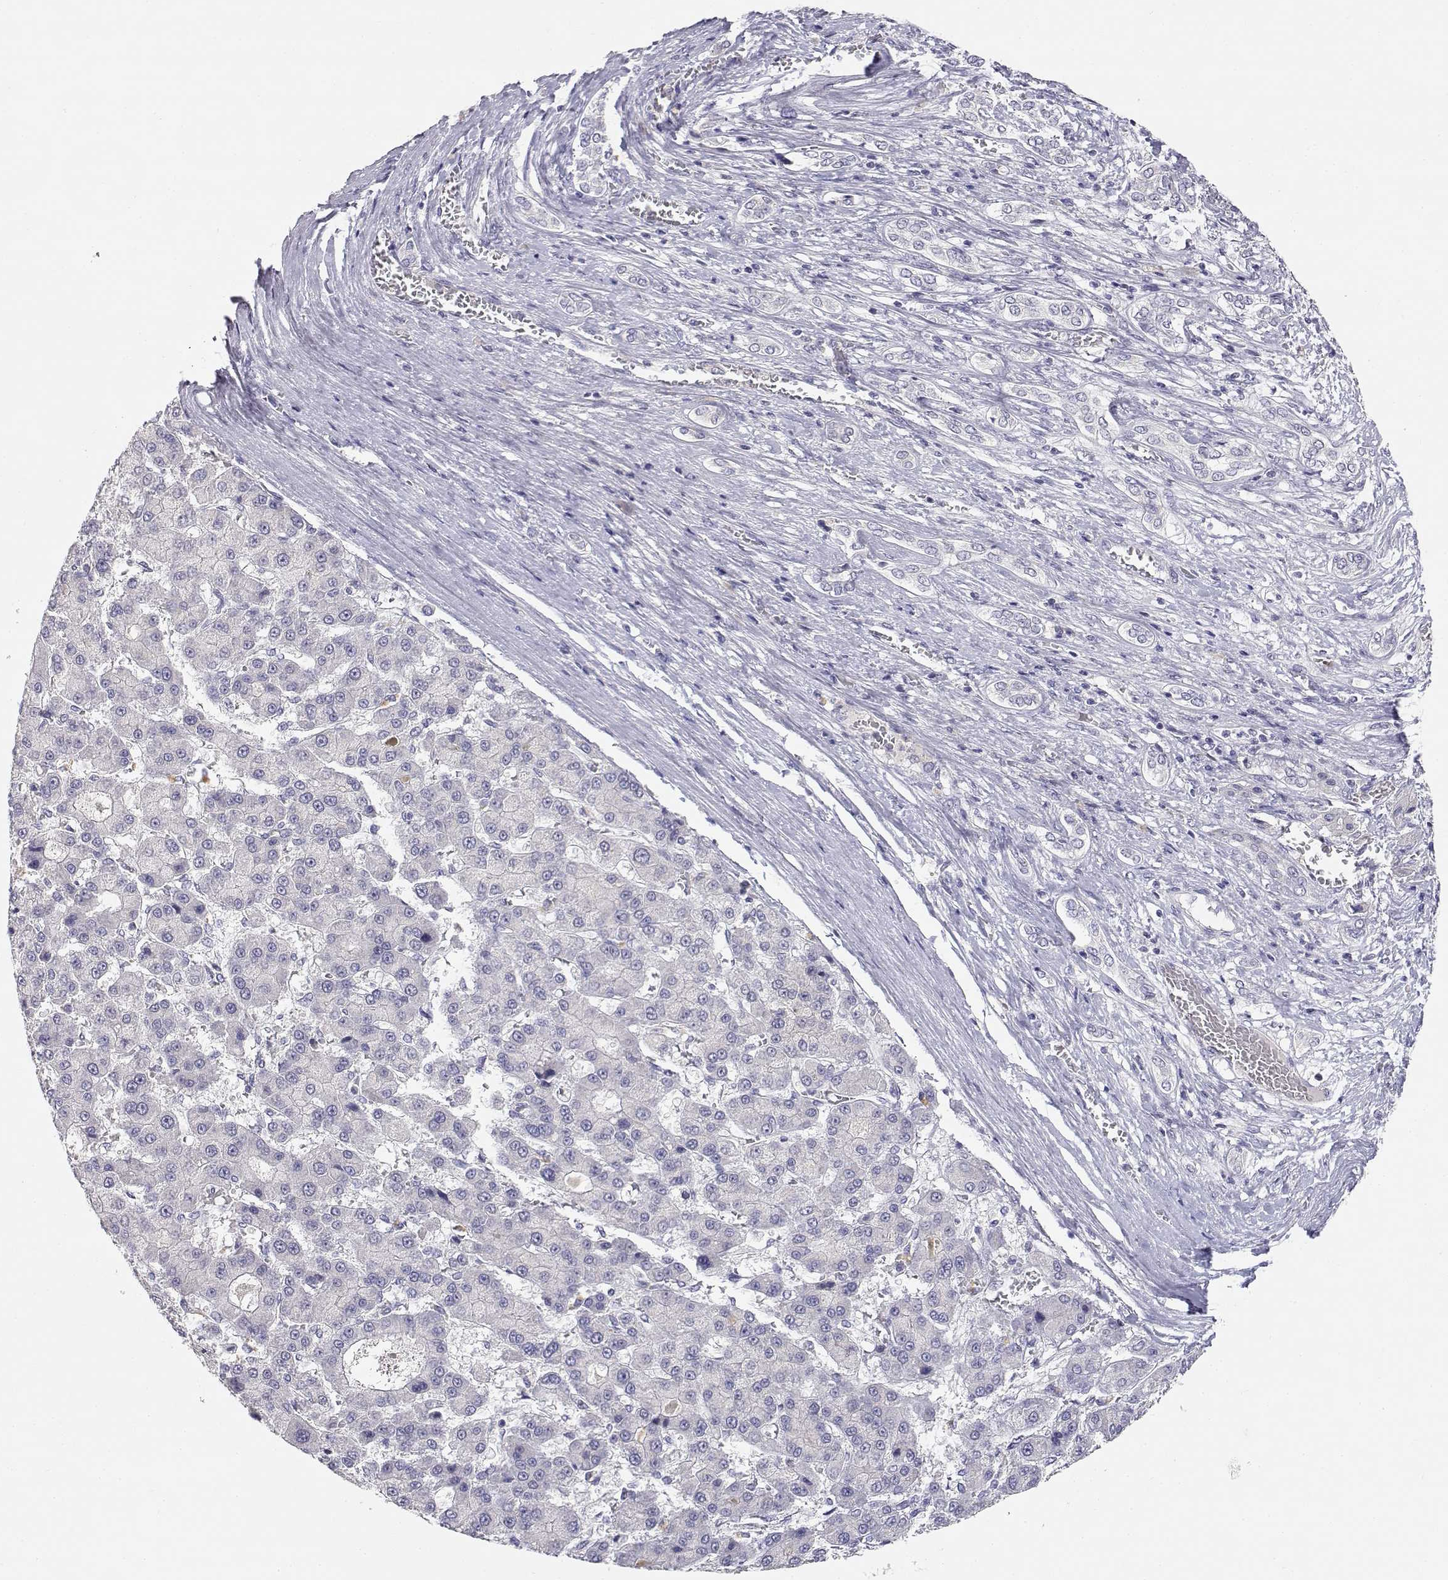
{"staining": {"intensity": "negative", "quantity": "none", "location": "none"}, "tissue": "liver cancer", "cell_type": "Tumor cells", "image_type": "cancer", "snomed": [{"axis": "morphology", "description": "Carcinoma, Hepatocellular, NOS"}, {"axis": "topography", "description": "Liver"}], "caption": "Liver cancer (hepatocellular carcinoma) was stained to show a protein in brown. There is no significant expression in tumor cells.", "gene": "ADA", "patient": {"sex": "male", "age": 70}}